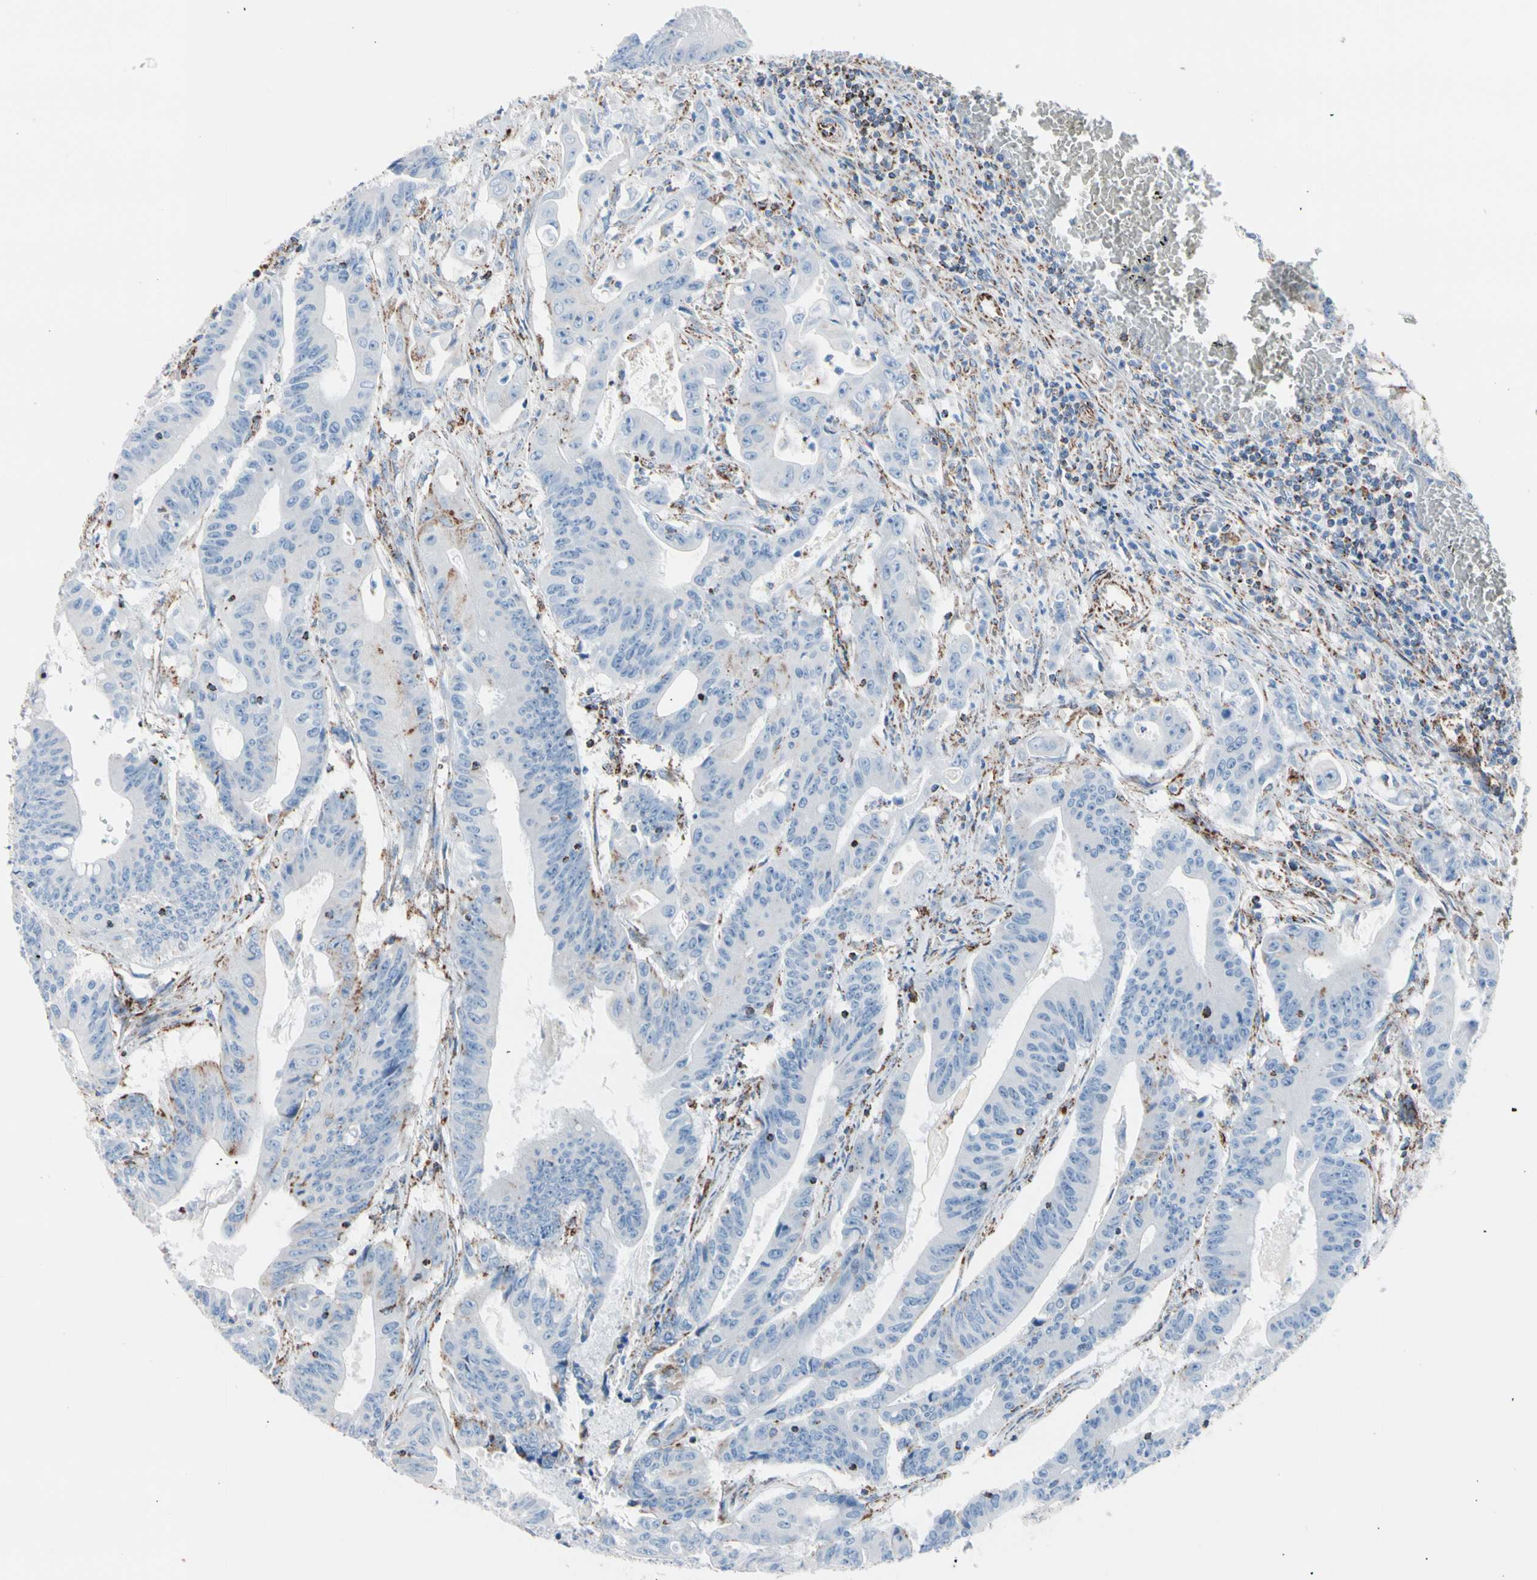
{"staining": {"intensity": "moderate", "quantity": "<25%", "location": "cytoplasmic/membranous"}, "tissue": "colorectal cancer", "cell_type": "Tumor cells", "image_type": "cancer", "snomed": [{"axis": "morphology", "description": "Adenocarcinoma, NOS"}, {"axis": "topography", "description": "Colon"}], "caption": "Colorectal cancer (adenocarcinoma) stained with IHC displays moderate cytoplasmic/membranous positivity in approximately <25% of tumor cells.", "gene": "HK1", "patient": {"sex": "male", "age": 45}}